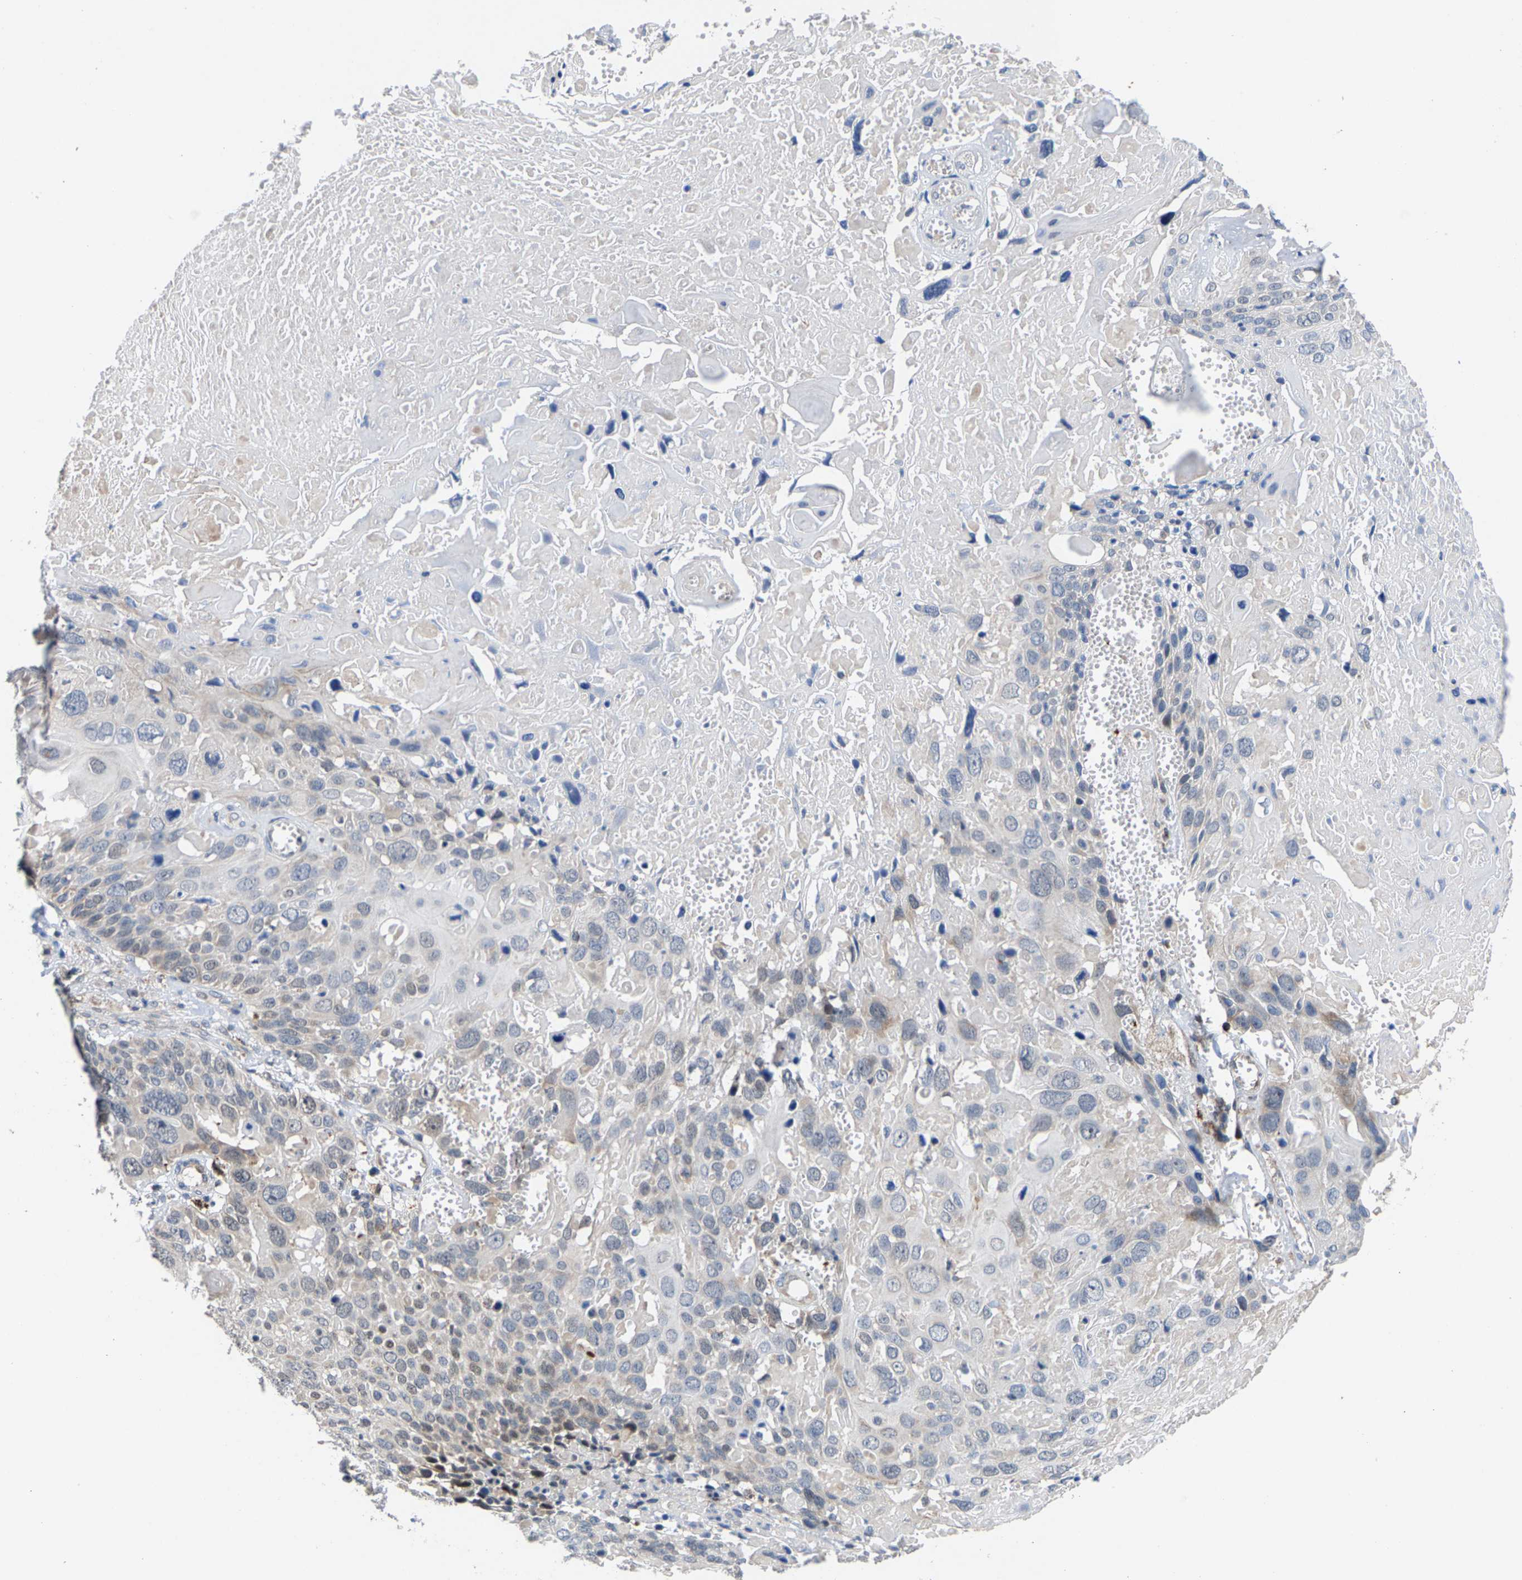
{"staining": {"intensity": "weak", "quantity": "<25%", "location": "cytoplasmic/membranous"}, "tissue": "cervical cancer", "cell_type": "Tumor cells", "image_type": "cancer", "snomed": [{"axis": "morphology", "description": "Squamous cell carcinoma, NOS"}, {"axis": "topography", "description": "Cervix"}], "caption": "The photomicrograph shows no staining of tumor cells in cervical cancer (squamous cell carcinoma).", "gene": "TDRKH", "patient": {"sex": "female", "age": 74}}